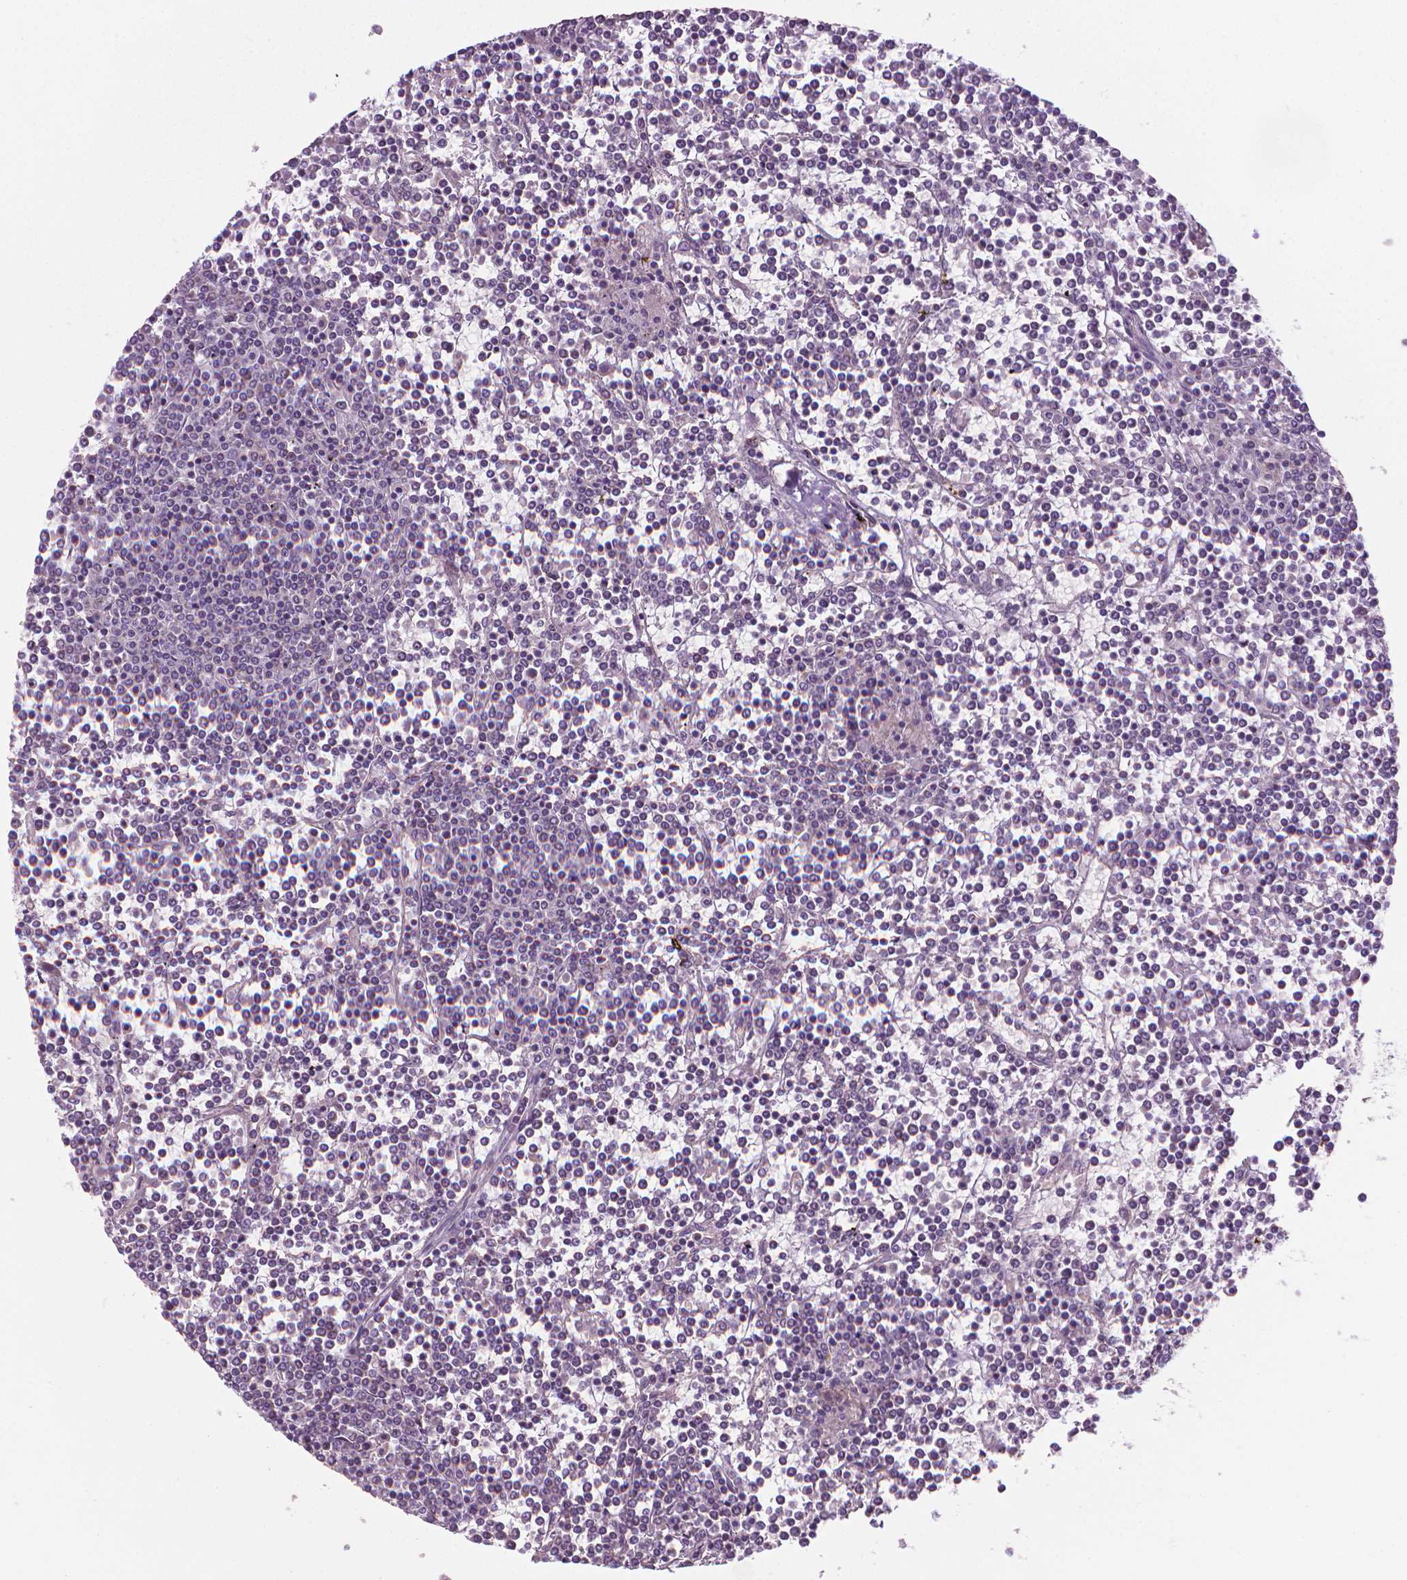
{"staining": {"intensity": "negative", "quantity": "none", "location": "none"}, "tissue": "lymphoma", "cell_type": "Tumor cells", "image_type": "cancer", "snomed": [{"axis": "morphology", "description": "Malignant lymphoma, non-Hodgkin's type, Low grade"}, {"axis": "topography", "description": "Spleen"}], "caption": "Malignant lymphoma, non-Hodgkin's type (low-grade) was stained to show a protein in brown. There is no significant staining in tumor cells. Nuclei are stained in blue.", "gene": "RIIAD1", "patient": {"sex": "female", "age": 19}}